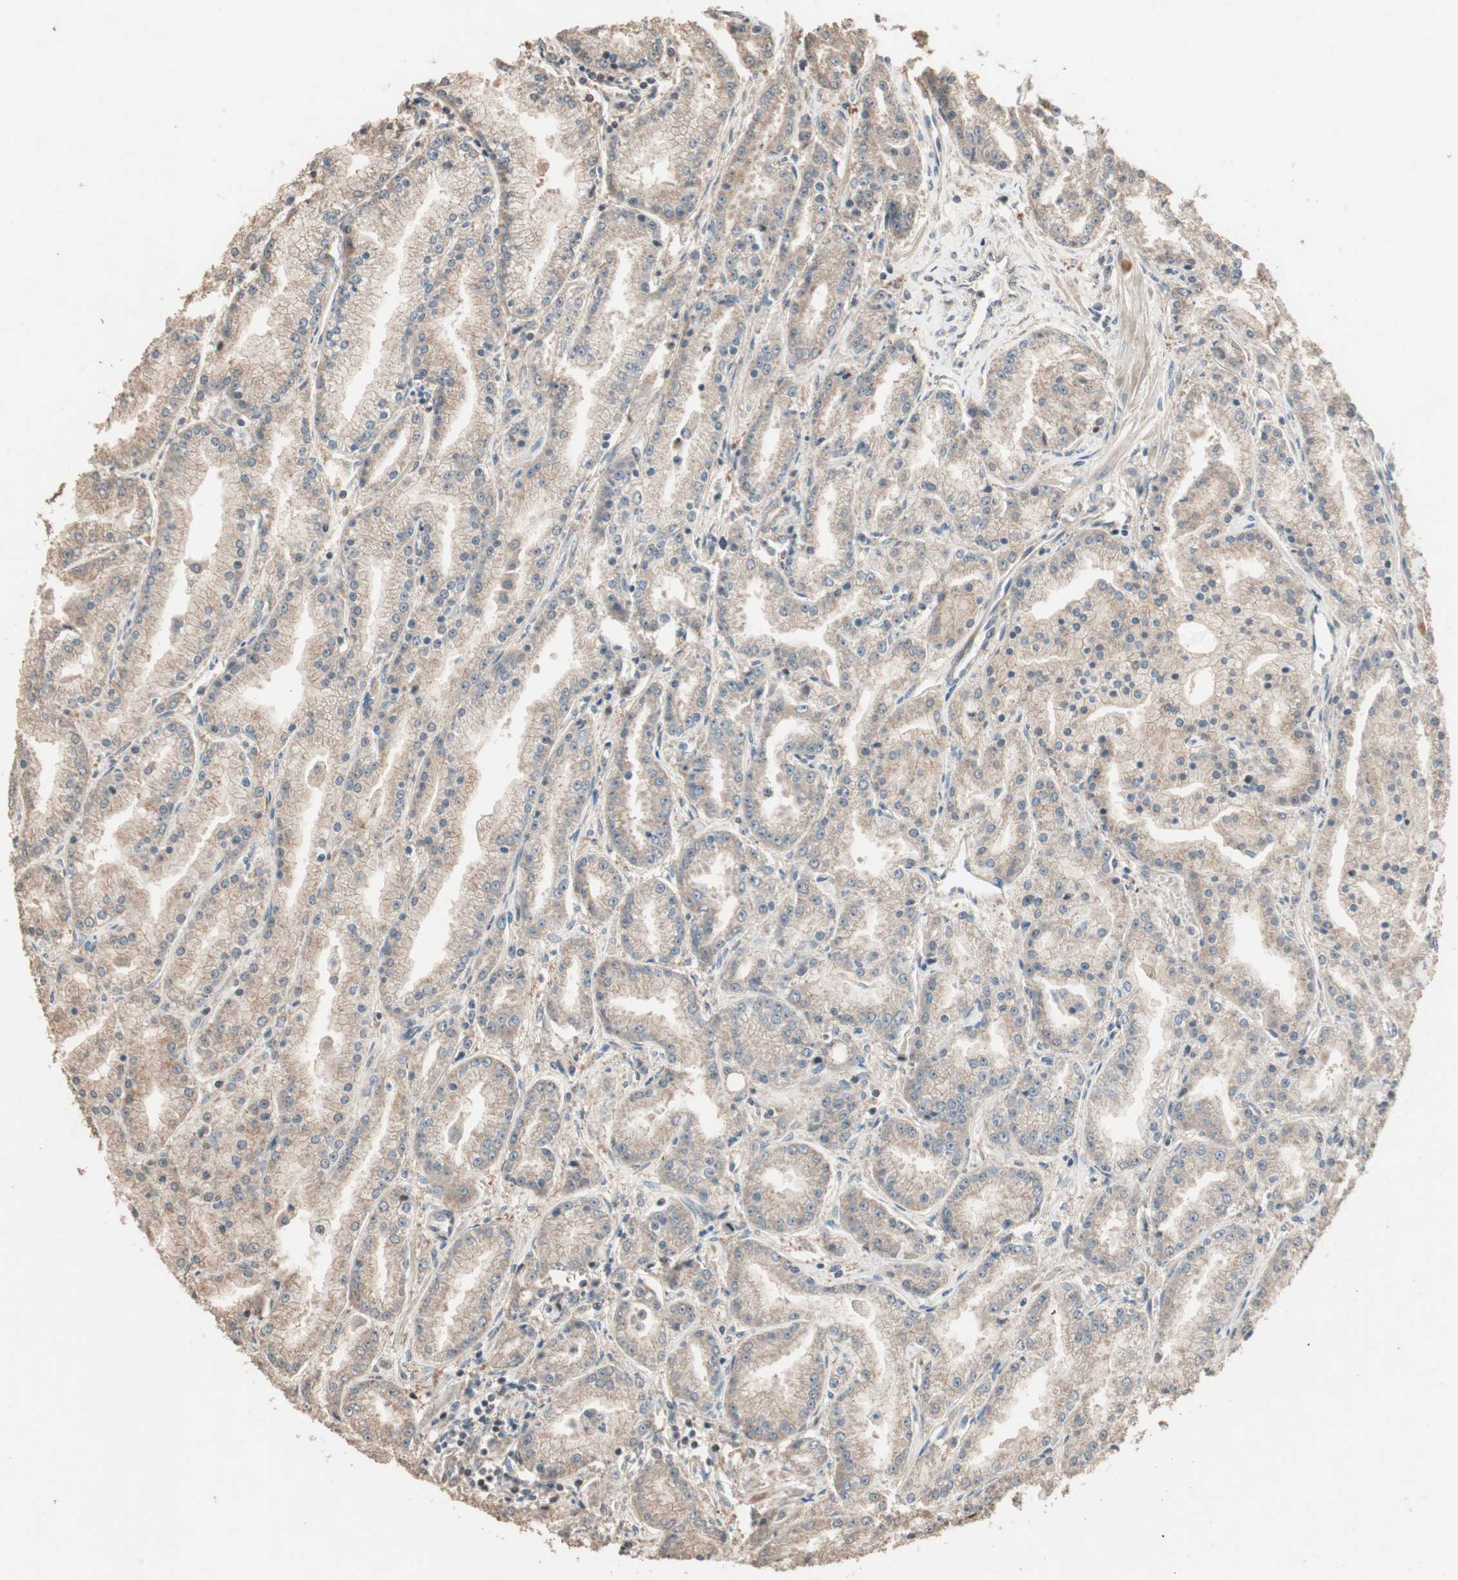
{"staining": {"intensity": "moderate", "quantity": ">75%", "location": "cytoplasmic/membranous"}, "tissue": "prostate cancer", "cell_type": "Tumor cells", "image_type": "cancer", "snomed": [{"axis": "morphology", "description": "Adenocarcinoma, High grade"}, {"axis": "topography", "description": "Prostate"}], "caption": "This histopathology image demonstrates immunohistochemistry staining of prostate cancer, with medium moderate cytoplasmic/membranous expression in about >75% of tumor cells.", "gene": "USP20", "patient": {"sex": "male", "age": 61}}